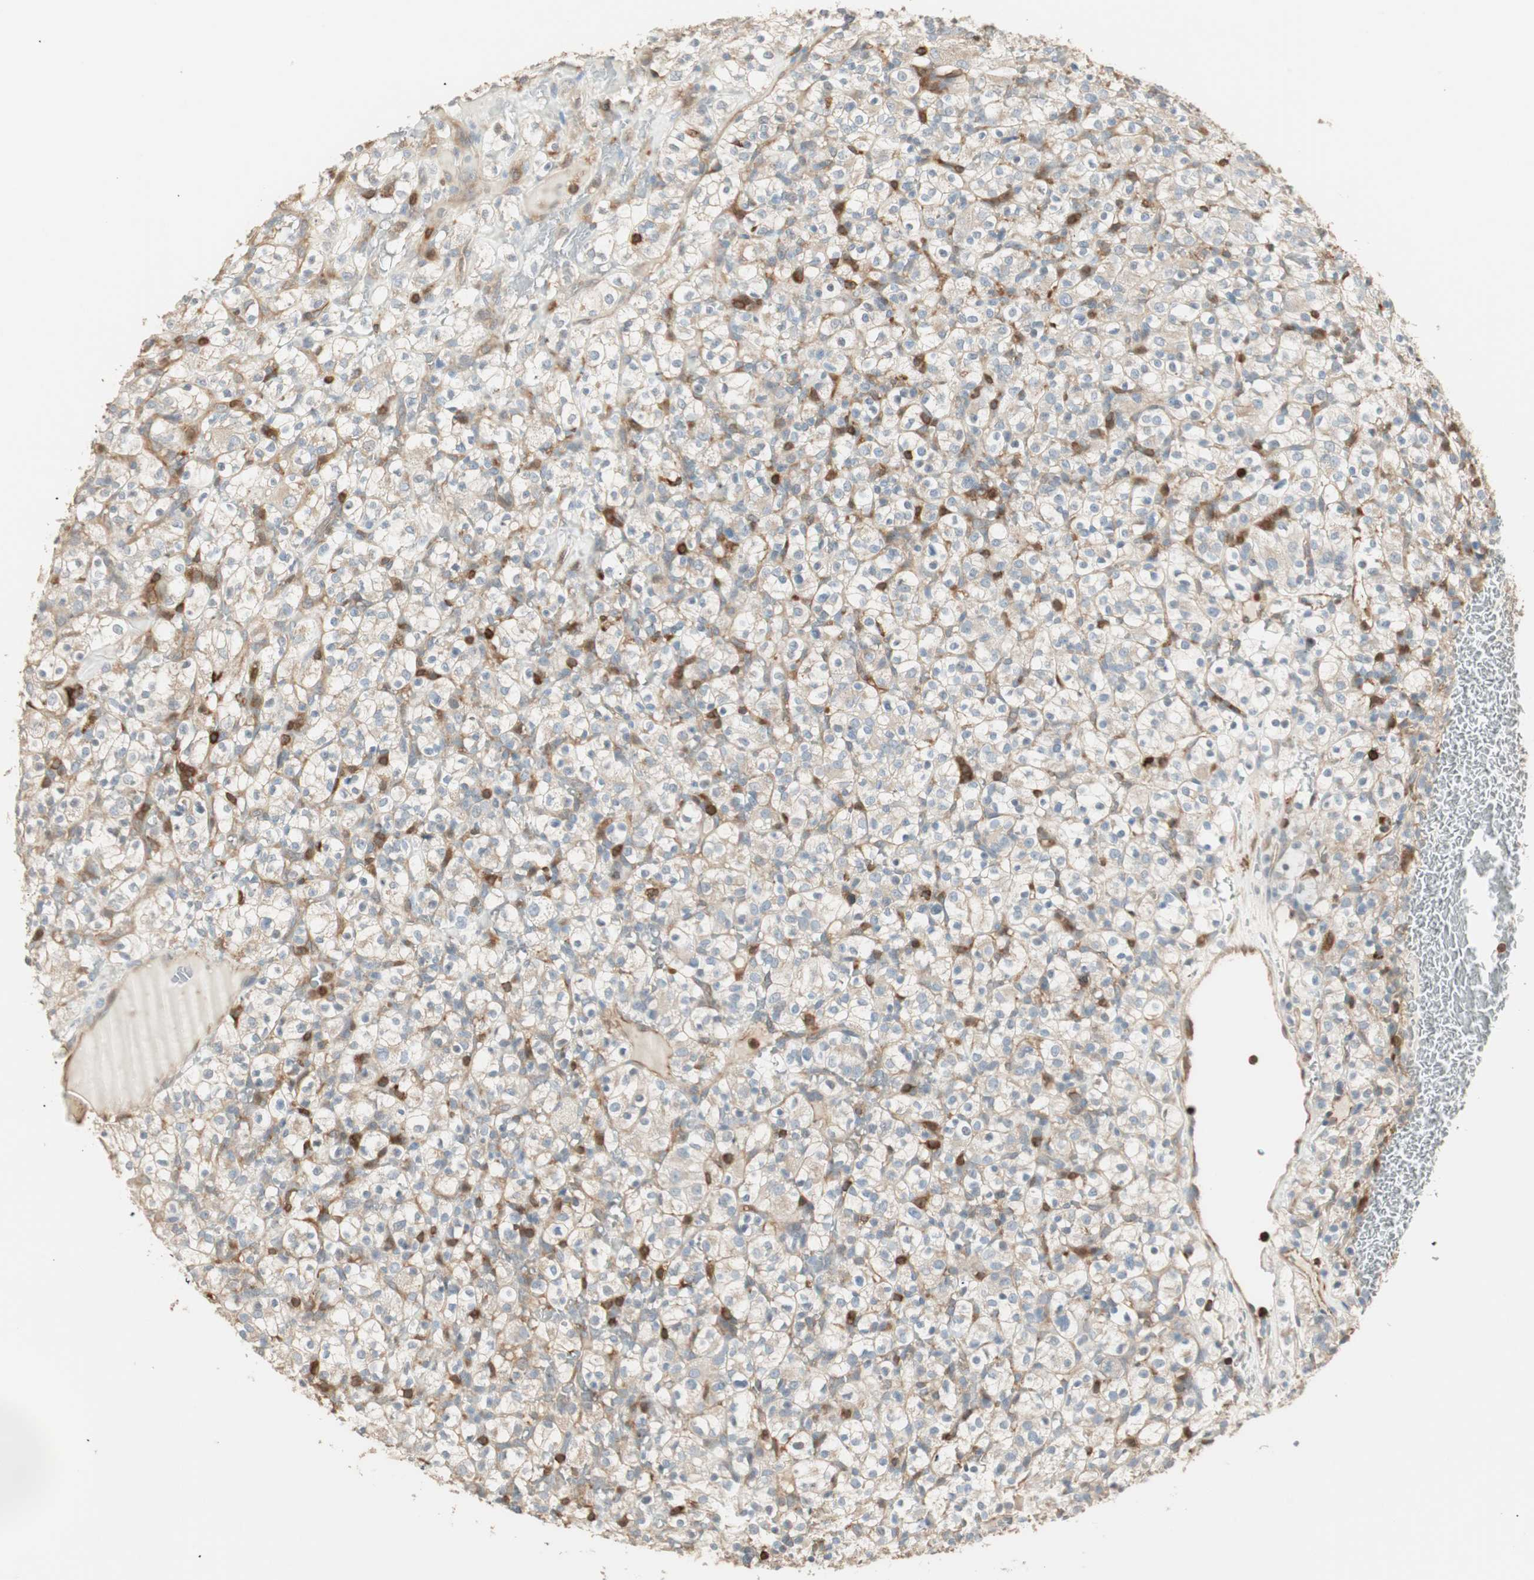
{"staining": {"intensity": "negative", "quantity": "none", "location": "none"}, "tissue": "renal cancer", "cell_type": "Tumor cells", "image_type": "cancer", "snomed": [{"axis": "morphology", "description": "Normal tissue, NOS"}, {"axis": "morphology", "description": "Adenocarcinoma, NOS"}, {"axis": "topography", "description": "Kidney"}], "caption": "High power microscopy histopathology image of an immunohistochemistry (IHC) image of renal cancer (adenocarcinoma), revealing no significant expression in tumor cells. (DAB immunohistochemistry (IHC) with hematoxylin counter stain).", "gene": "CRLF3", "patient": {"sex": "female", "age": 72}}